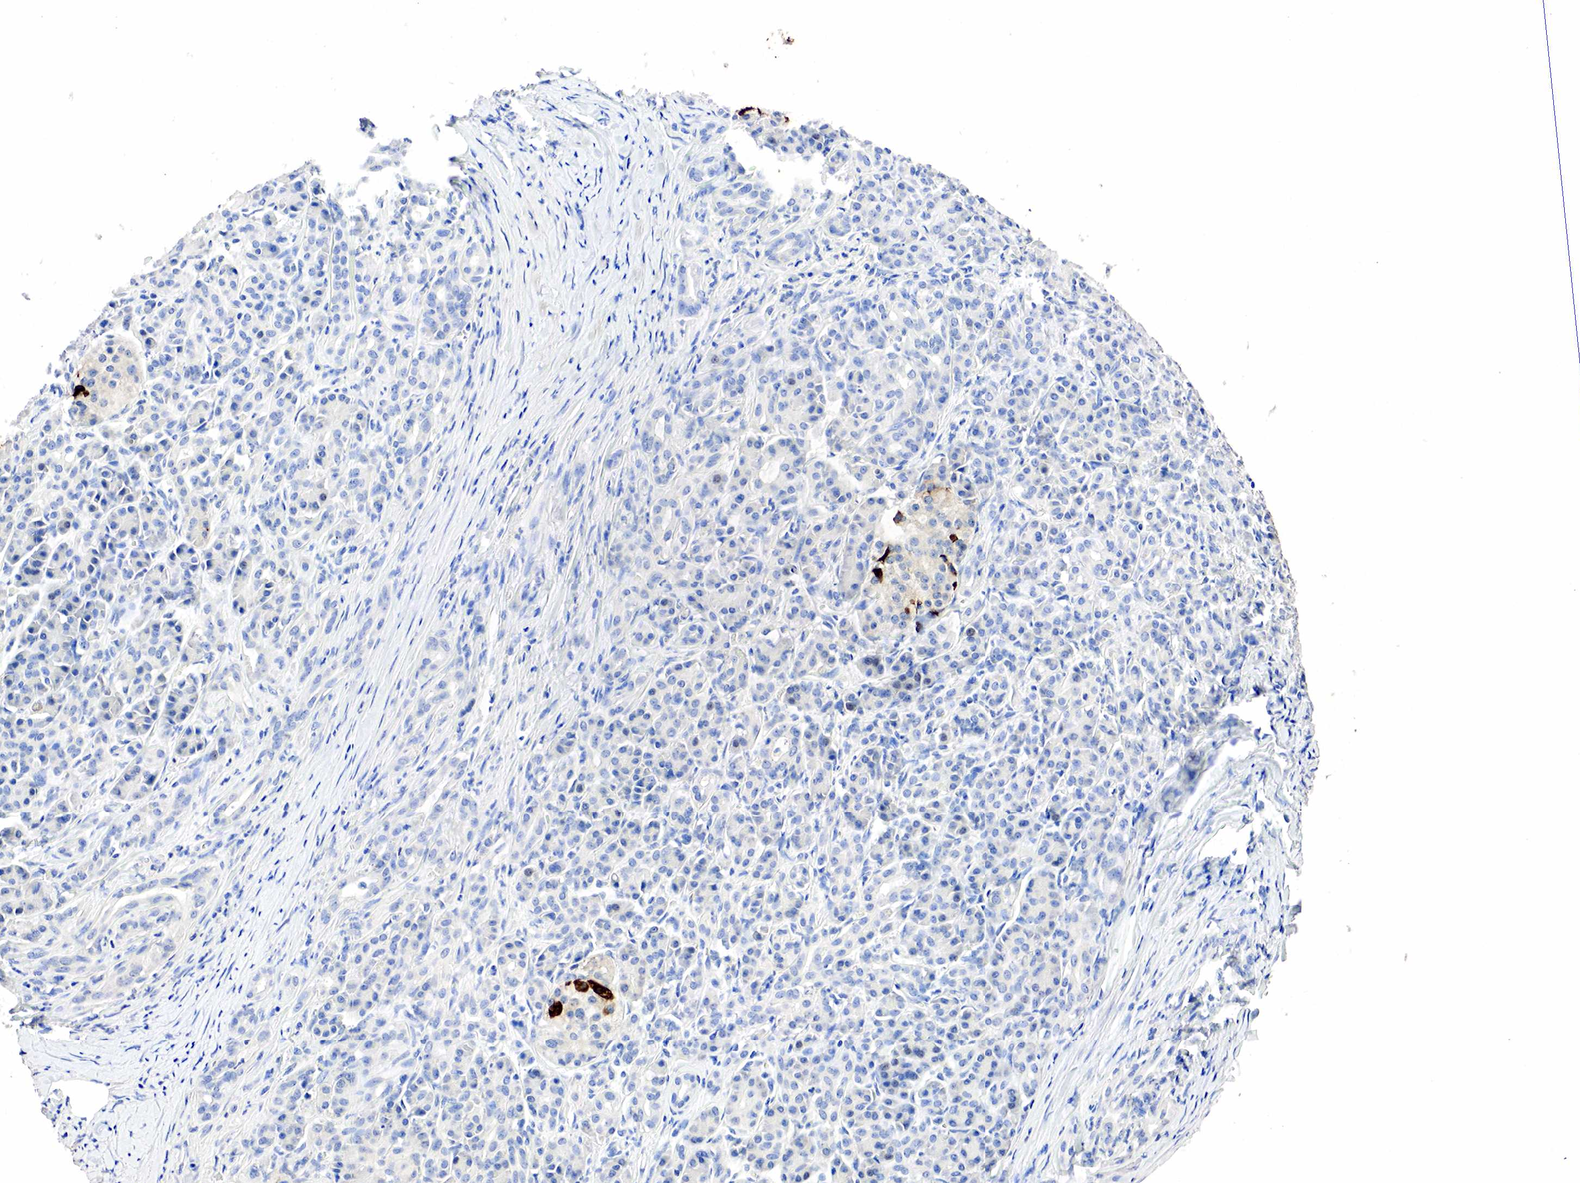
{"staining": {"intensity": "negative", "quantity": "none", "location": "none"}, "tissue": "pancreas", "cell_type": "Exocrine glandular cells", "image_type": "normal", "snomed": [{"axis": "morphology", "description": "Normal tissue, NOS"}, {"axis": "topography", "description": "Lymph node"}, {"axis": "topography", "description": "Pancreas"}], "caption": "This is a histopathology image of IHC staining of benign pancreas, which shows no staining in exocrine glandular cells.", "gene": "SST", "patient": {"sex": "male", "age": 59}}